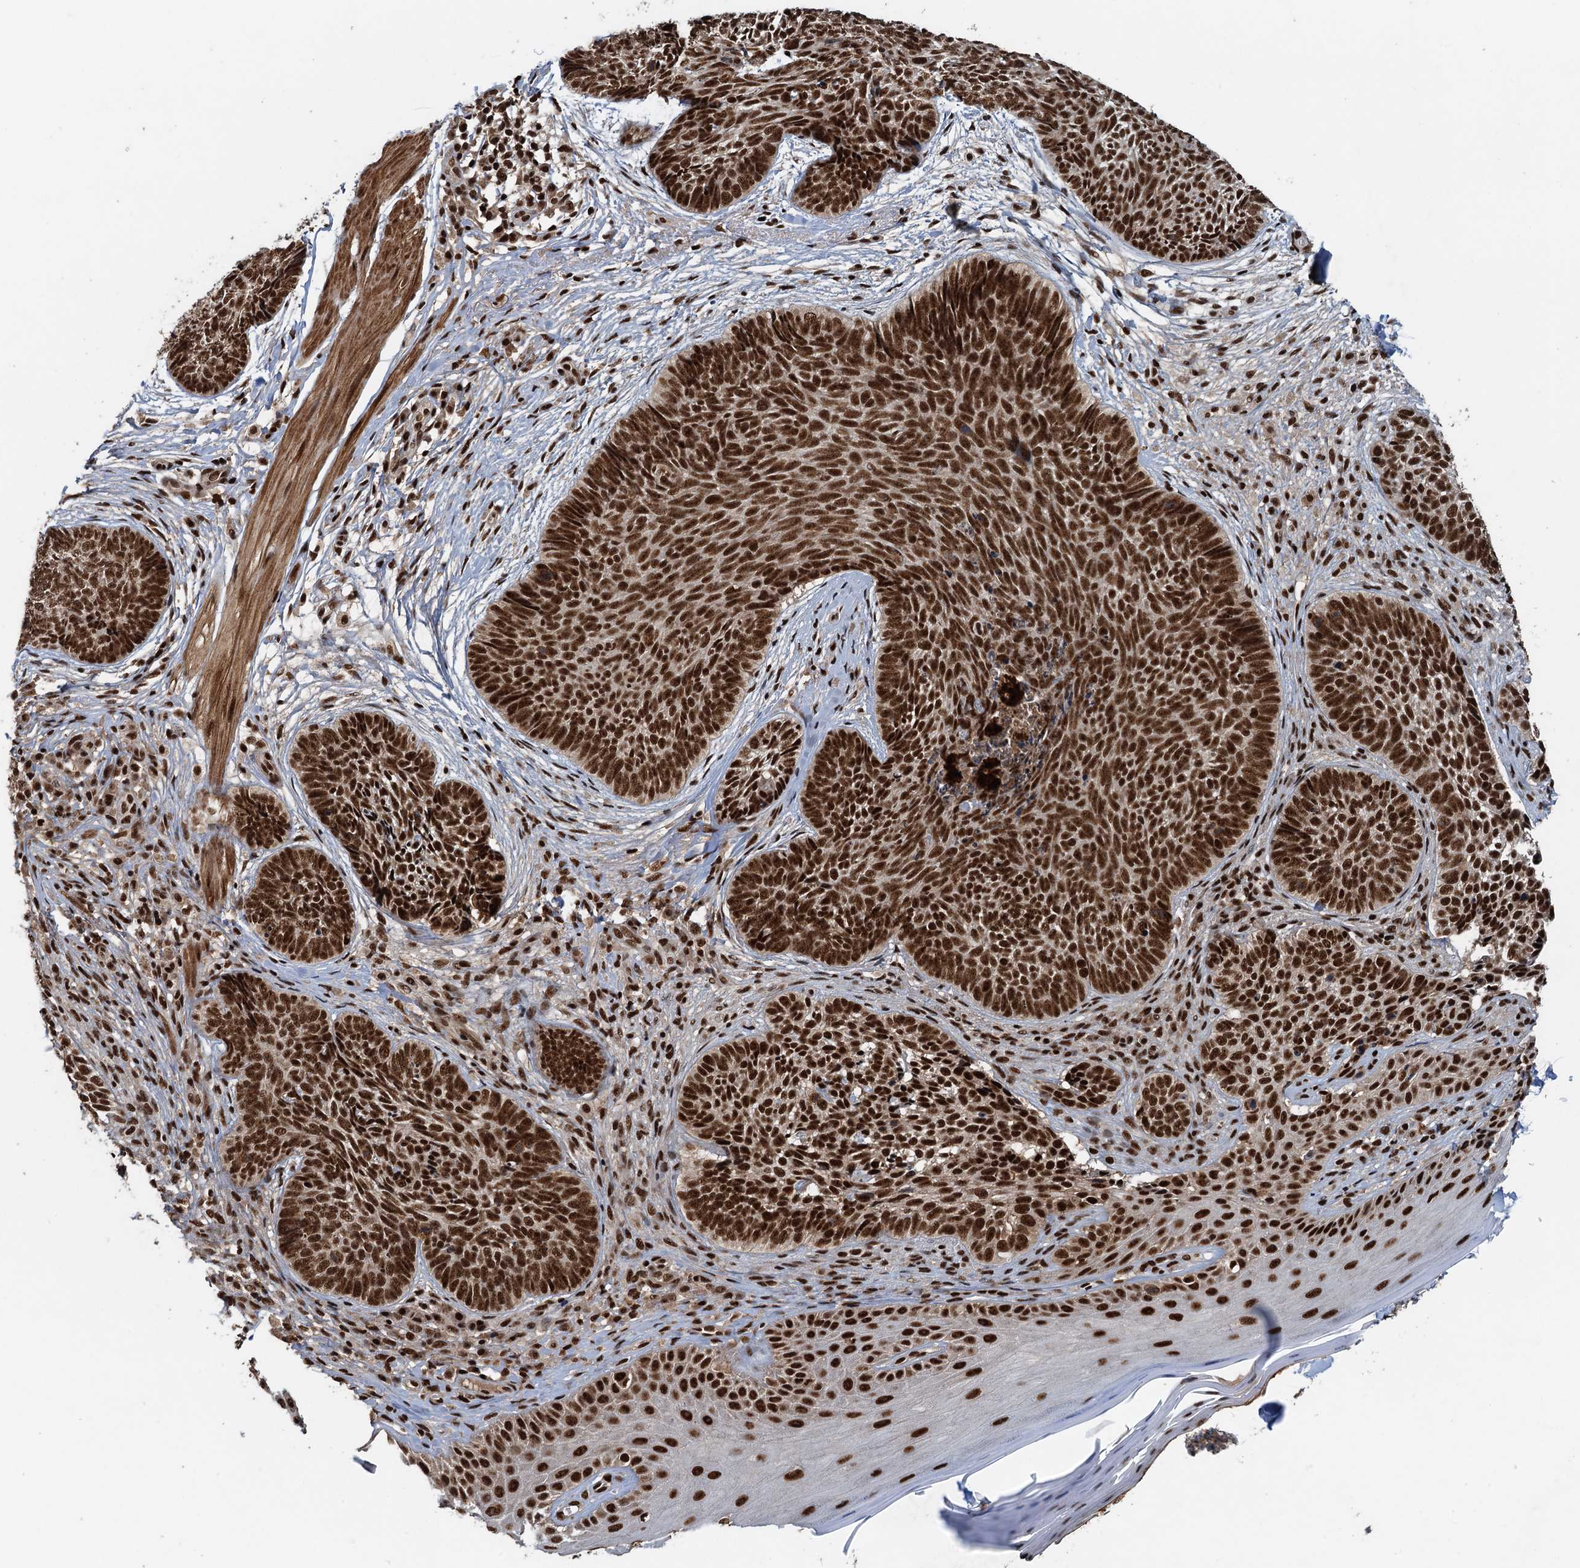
{"staining": {"intensity": "moderate", "quantity": ">75%", "location": "nuclear"}, "tissue": "skin cancer", "cell_type": "Tumor cells", "image_type": "cancer", "snomed": [{"axis": "morphology", "description": "Basal cell carcinoma"}, {"axis": "topography", "description": "Skin"}], "caption": "Skin cancer tissue reveals moderate nuclear expression in approximately >75% of tumor cells, visualized by immunohistochemistry. Nuclei are stained in blue.", "gene": "ZC3H18", "patient": {"sex": "female", "age": 61}}